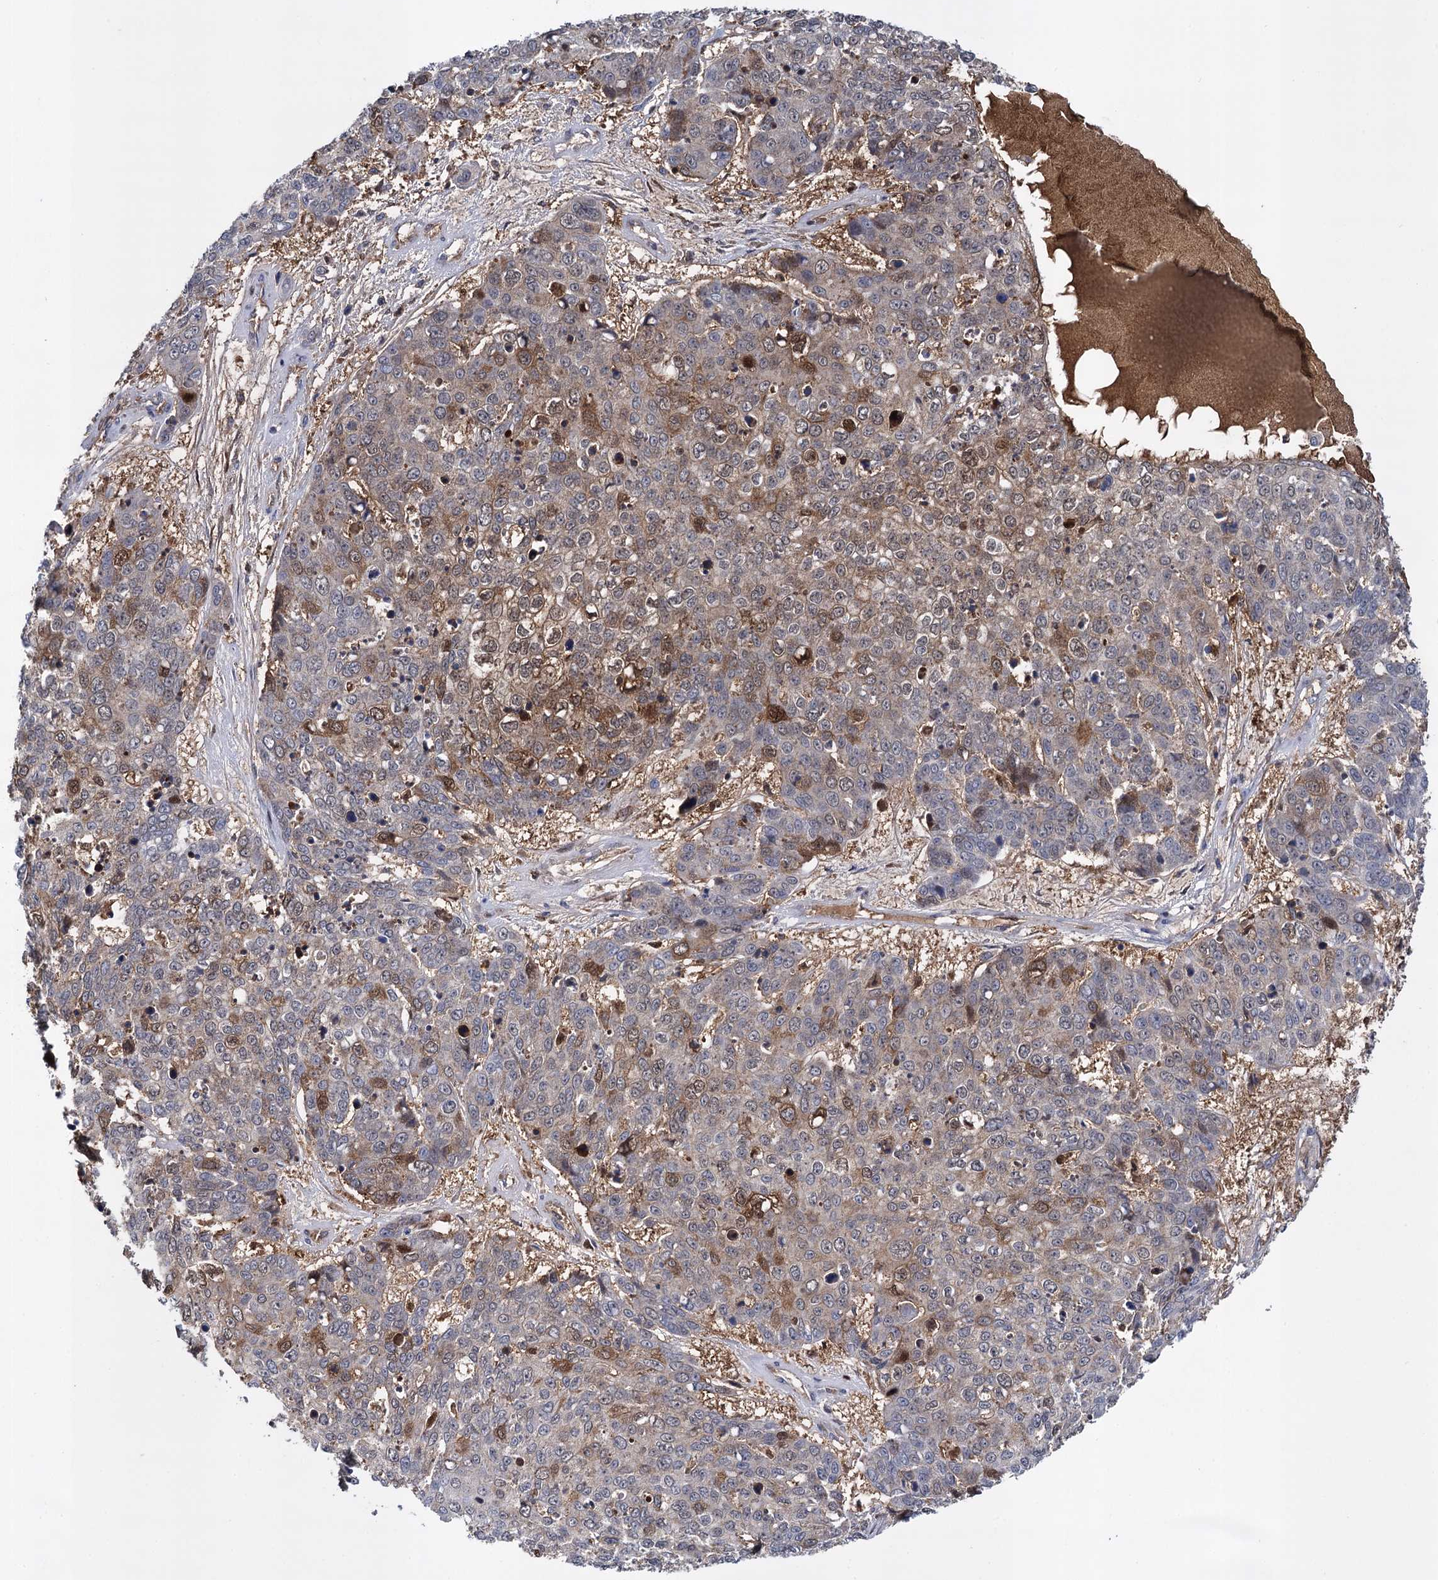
{"staining": {"intensity": "moderate", "quantity": "<25%", "location": "cytoplasmic/membranous"}, "tissue": "skin cancer", "cell_type": "Tumor cells", "image_type": "cancer", "snomed": [{"axis": "morphology", "description": "Squamous cell carcinoma, NOS"}, {"axis": "topography", "description": "Skin"}], "caption": "Skin cancer tissue displays moderate cytoplasmic/membranous expression in approximately <25% of tumor cells", "gene": "GLO1", "patient": {"sex": "male", "age": 71}}